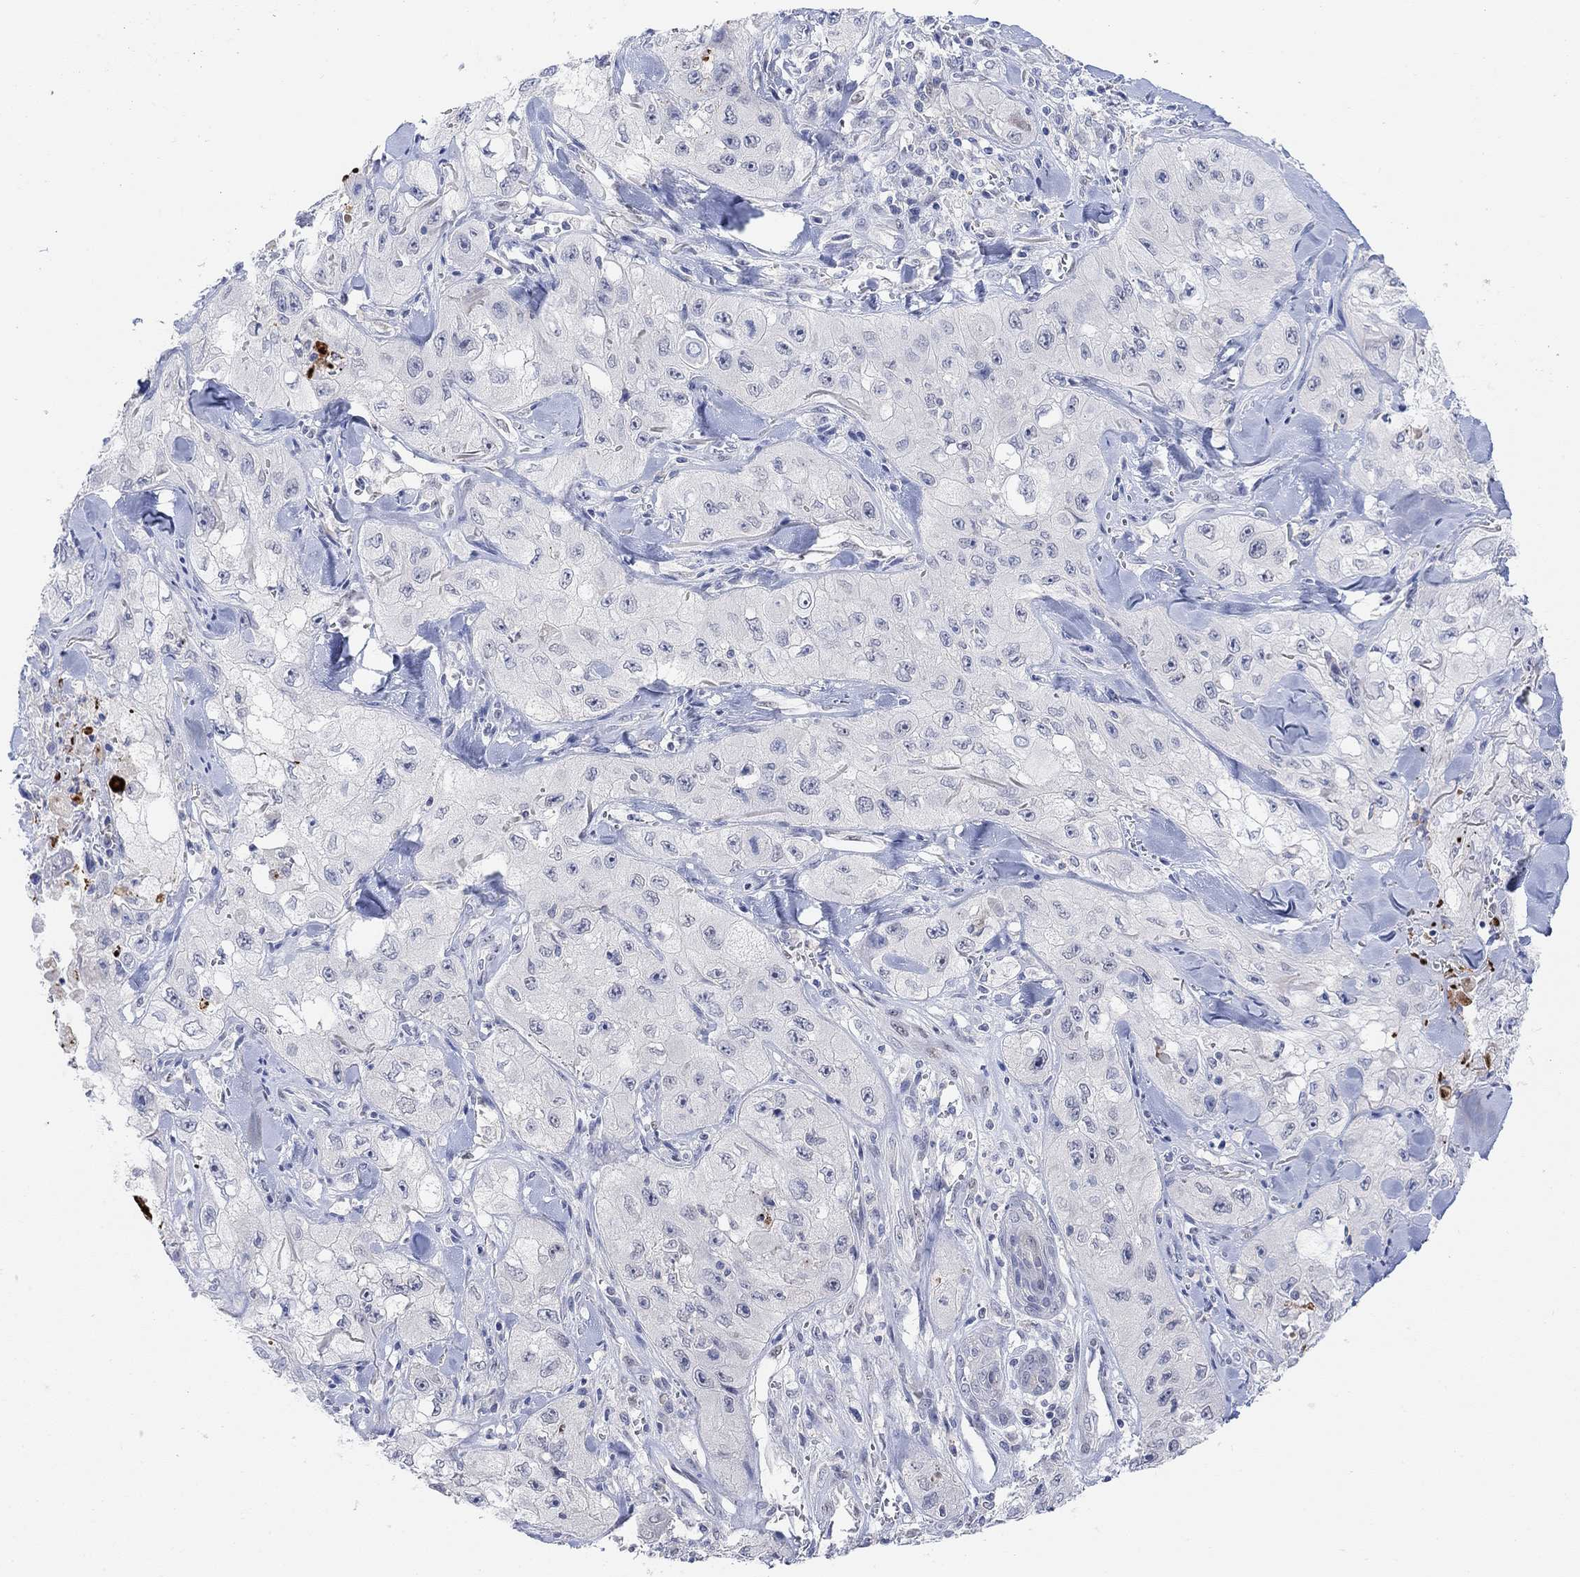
{"staining": {"intensity": "negative", "quantity": "none", "location": "none"}, "tissue": "skin cancer", "cell_type": "Tumor cells", "image_type": "cancer", "snomed": [{"axis": "morphology", "description": "Squamous cell carcinoma, NOS"}, {"axis": "topography", "description": "Skin"}, {"axis": "topography", "description": "Subcutis"}], "caption": "Skin cancer was stained to show a protein in brown. There is no significant staining in tumor cells.", "gene": "RIMS1", "patient": {"sex": "male", "age": 73}}